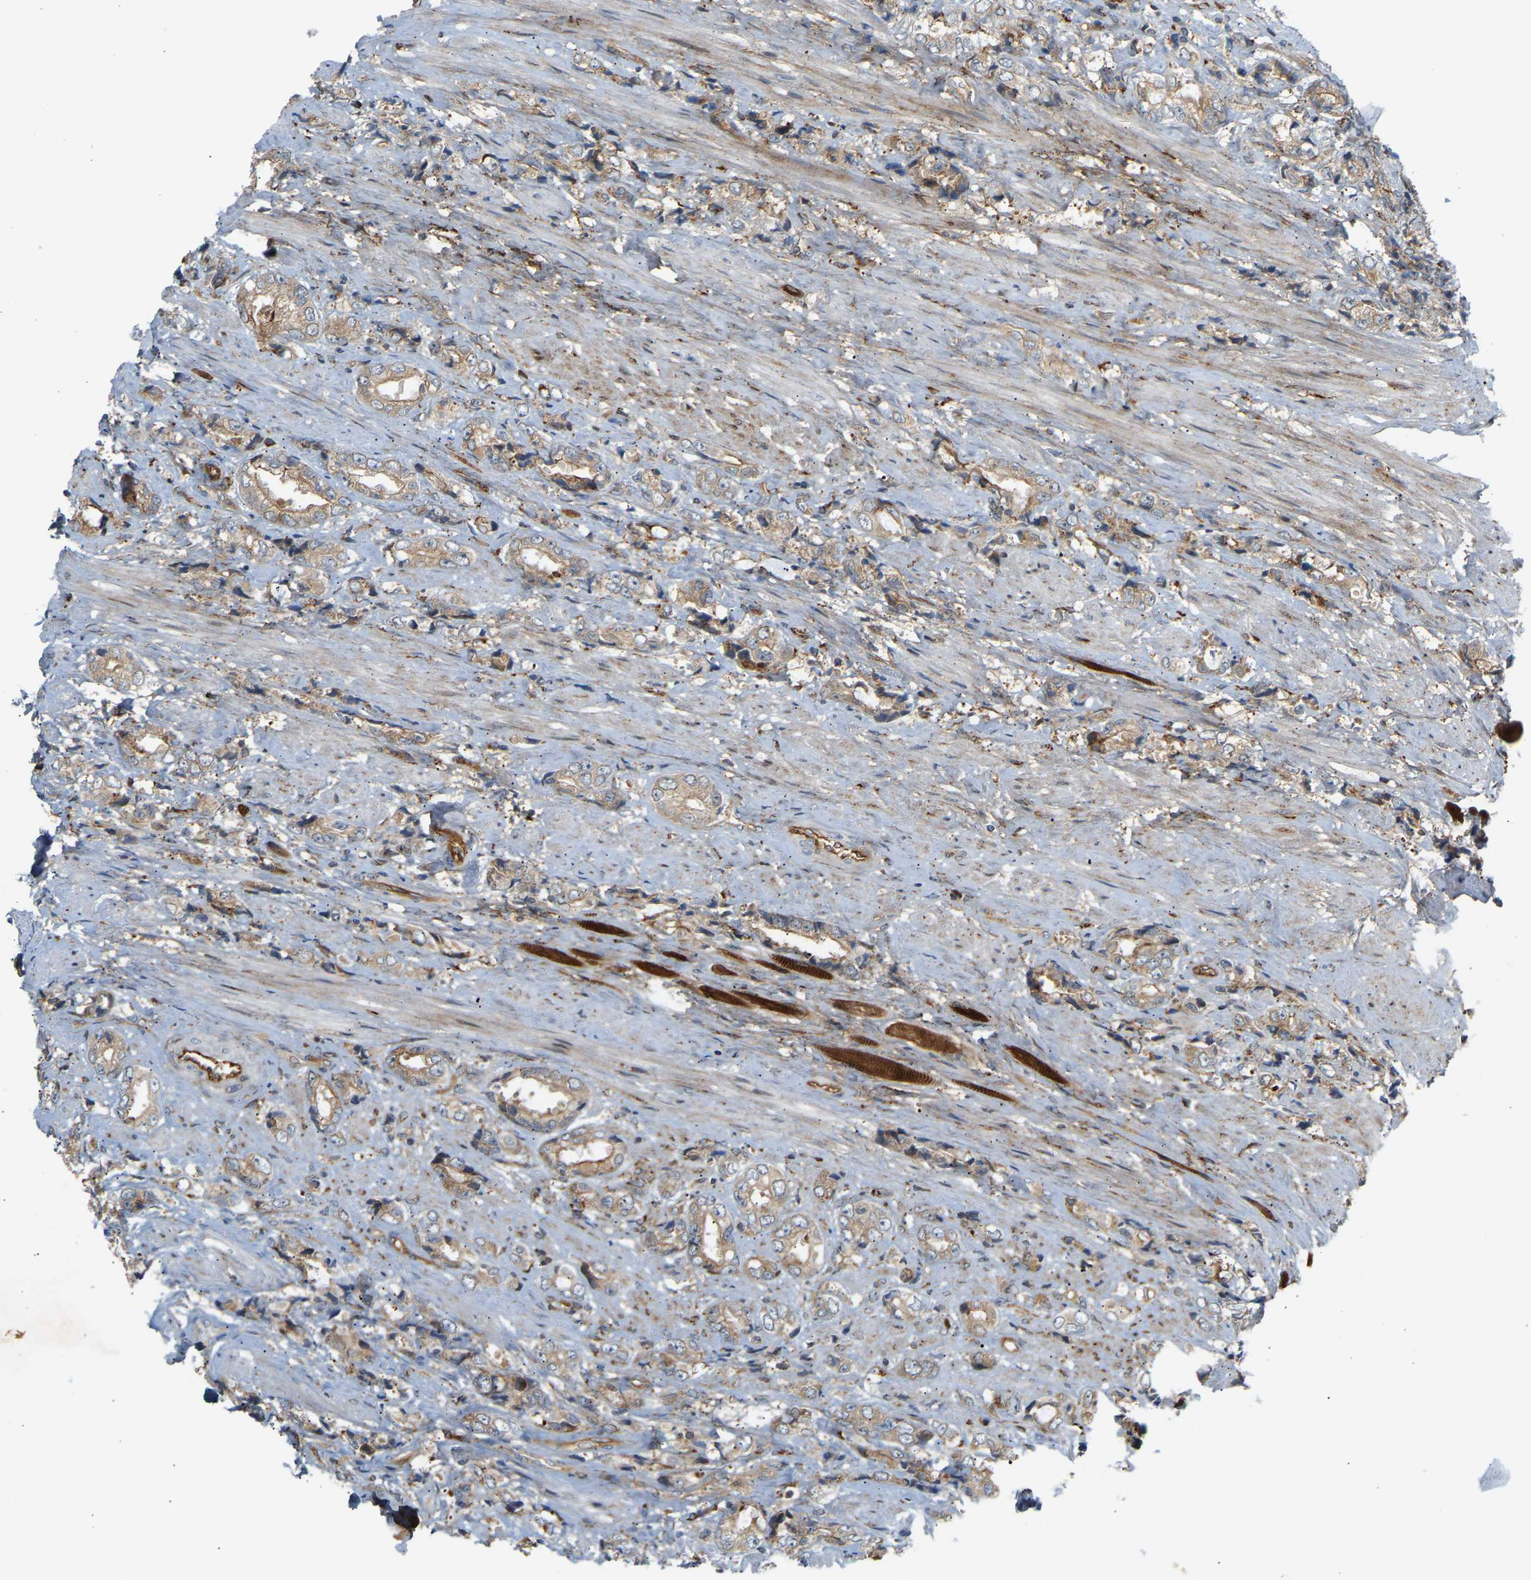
{"staining": {"intensity": "weak", "quantity": ">75%", "location": "cytoplasmic/membranous"}, "tissue": "prostate cancer", "cell_type": "Tumor cells", "image_type": "cancer", "snomed": [{"axis": "morphology", "description": "Adenocarcinoma, High grade"}, {"axis": "topography", "description": "Prostate"}], "caption": "Protein expression by immunohistochemistry (IHC) reveals weak cytoplasmic/membranous staining in about >75% of tumor cells in prostate cancer.", "gene": "PLCG2", "patient": {"sex": "male", "age": 61}}